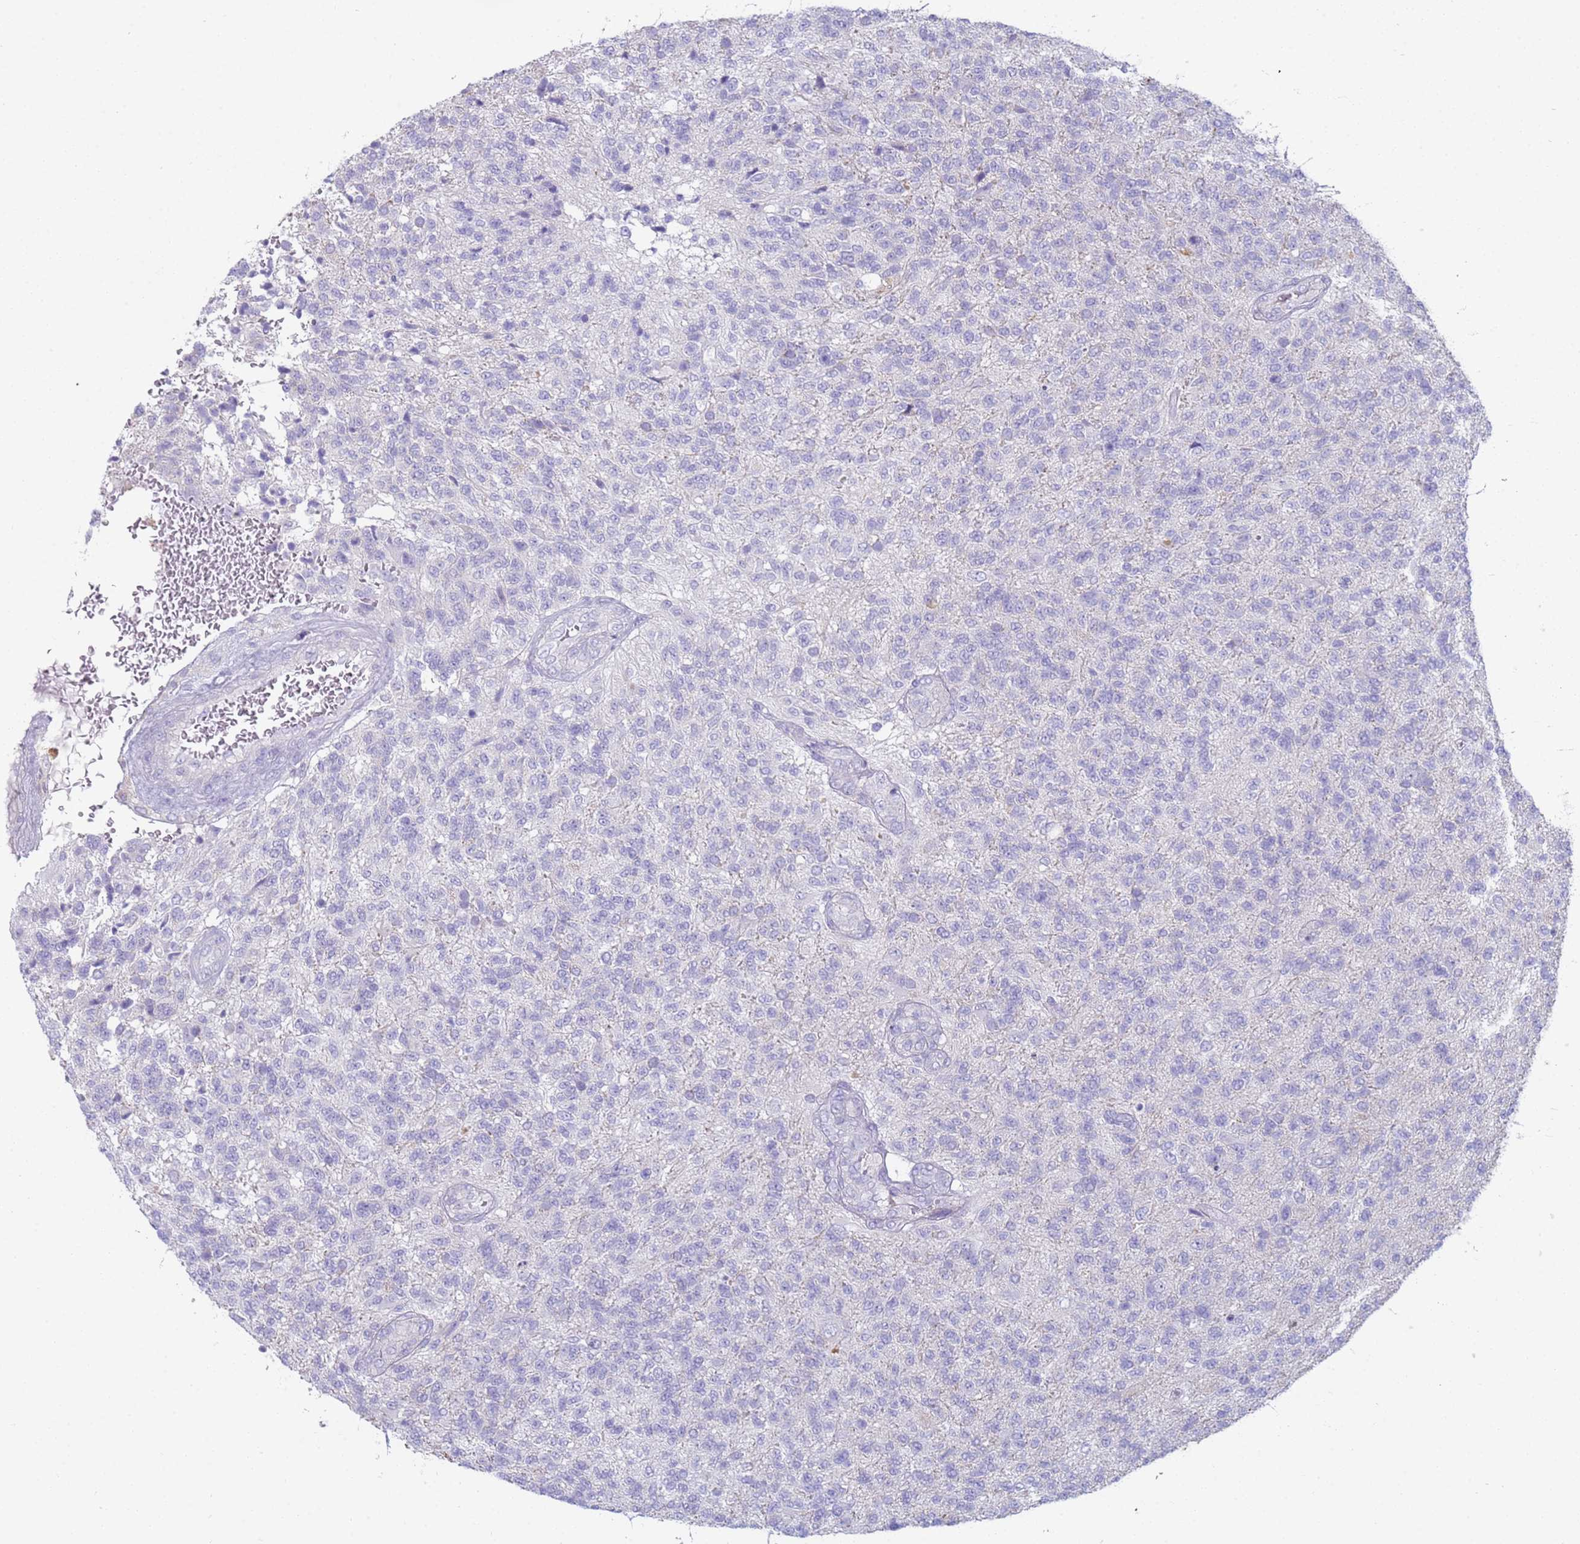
{"staining": {"intensity": "negative", "quantity": "none", "location": "none"}, "tissue": "glioma", "cell_type": "Tumor cells", "image_type": "cancer", "snomed": [{"axis": "morphology", "description": "Glioma, malignant, High grade"}, {"axis": "topography", "description": "Brain"}], "caption": "High power microscopy histopathology image of an immunohistochemistry (IHC) histopathology image of malignant glioma (high-grade), revealing no significant expression in tumor cells.", "gene": "CR1", "patient": {"sex": "male", "age": 56}}